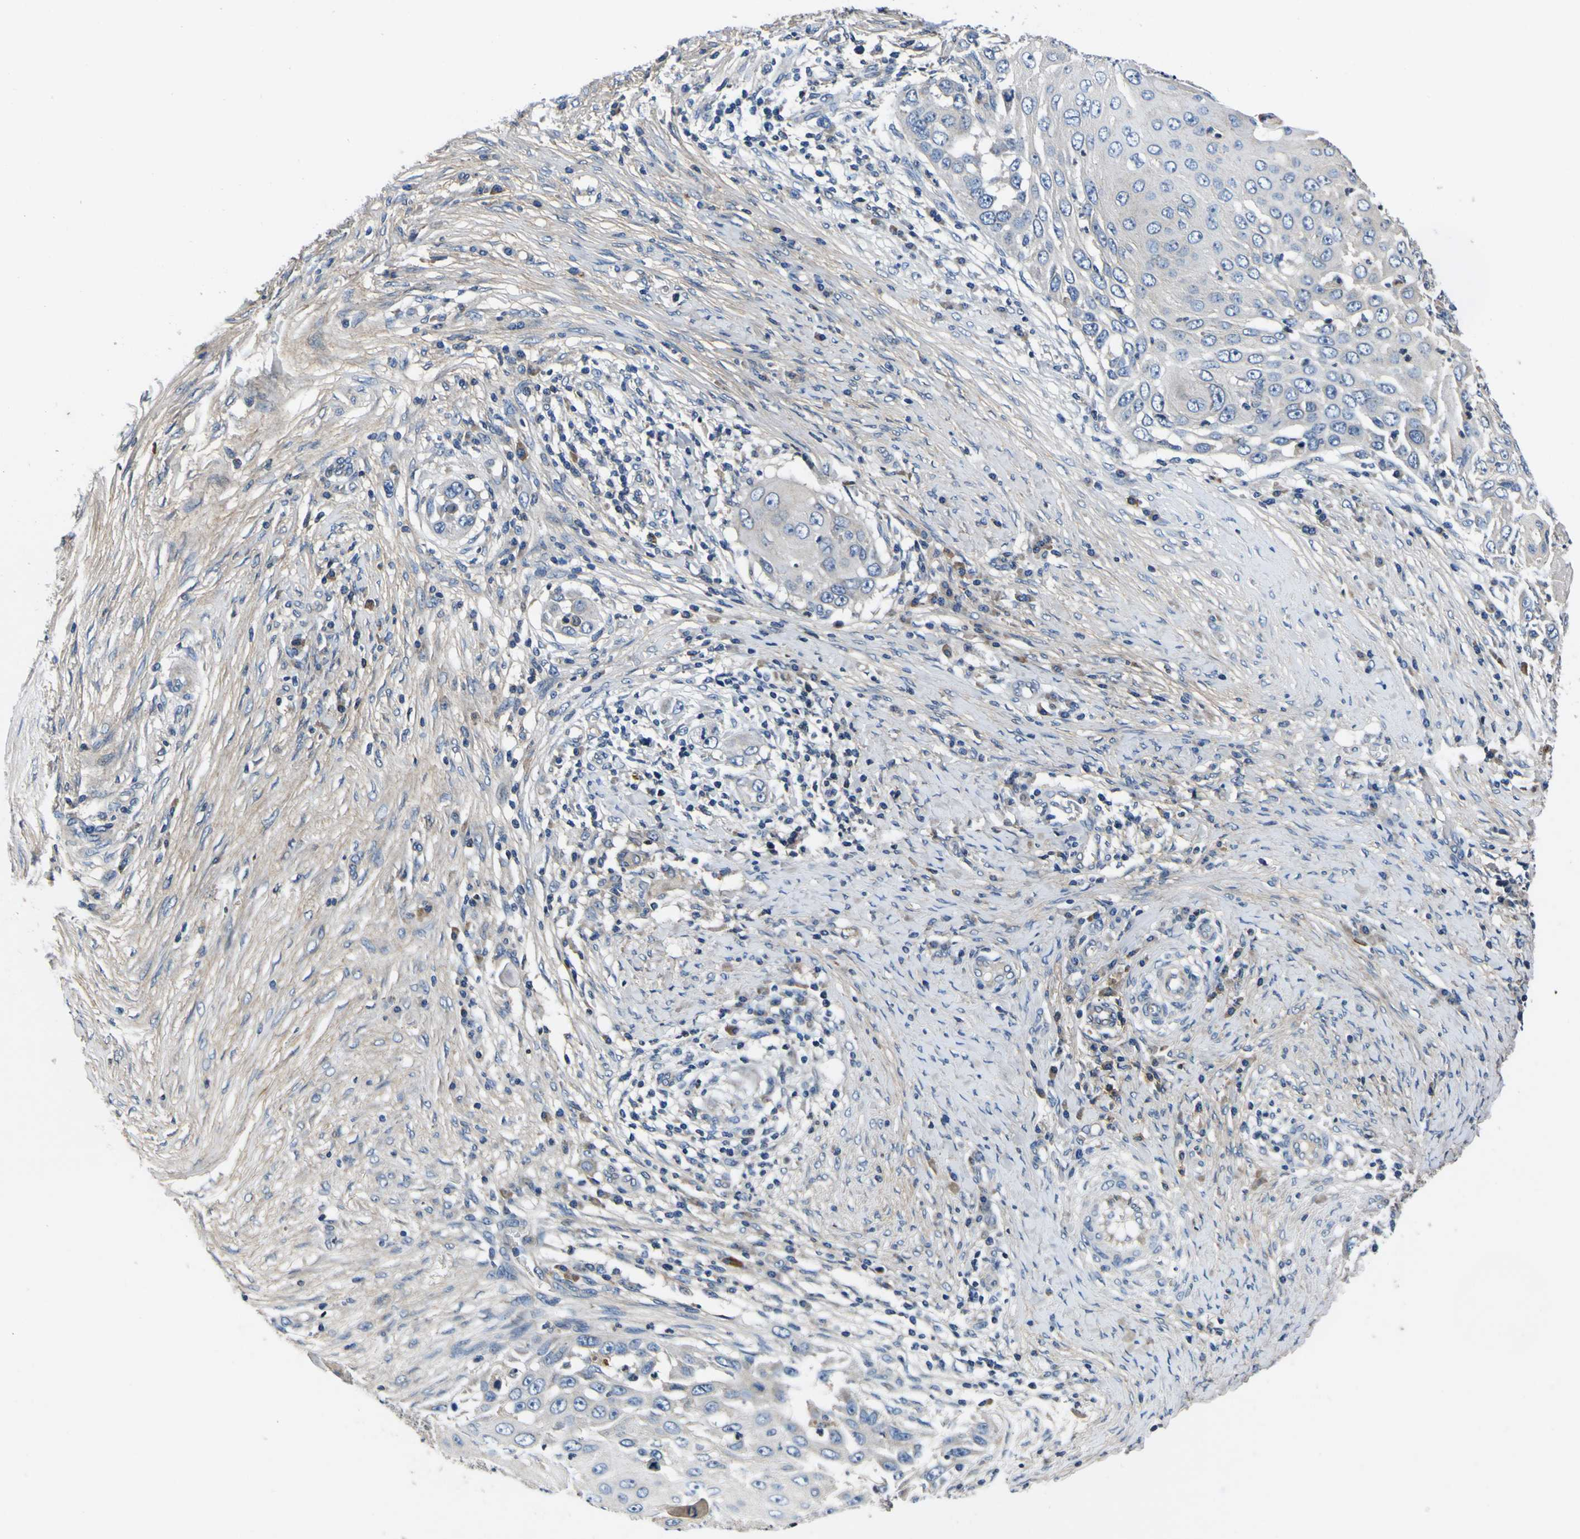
{"staining": {"intensity": "negative", "quantity": "none", "location": "none"}, "tissue": "skin cancer", "cell_type": "Tumor cells", "image_type": "cancer", "snomed": [{"axis": "morphology", "description": "Squamous cell carcinoma, NOS"}, {"axis": "topography", "description": "Skin"}], "caption": "The micrograph exhibits no staining of tumor cells in skin squamous cell carcinoma.", "gene": "EPHB4", "patient": {"sex": "female", "age": 44}}